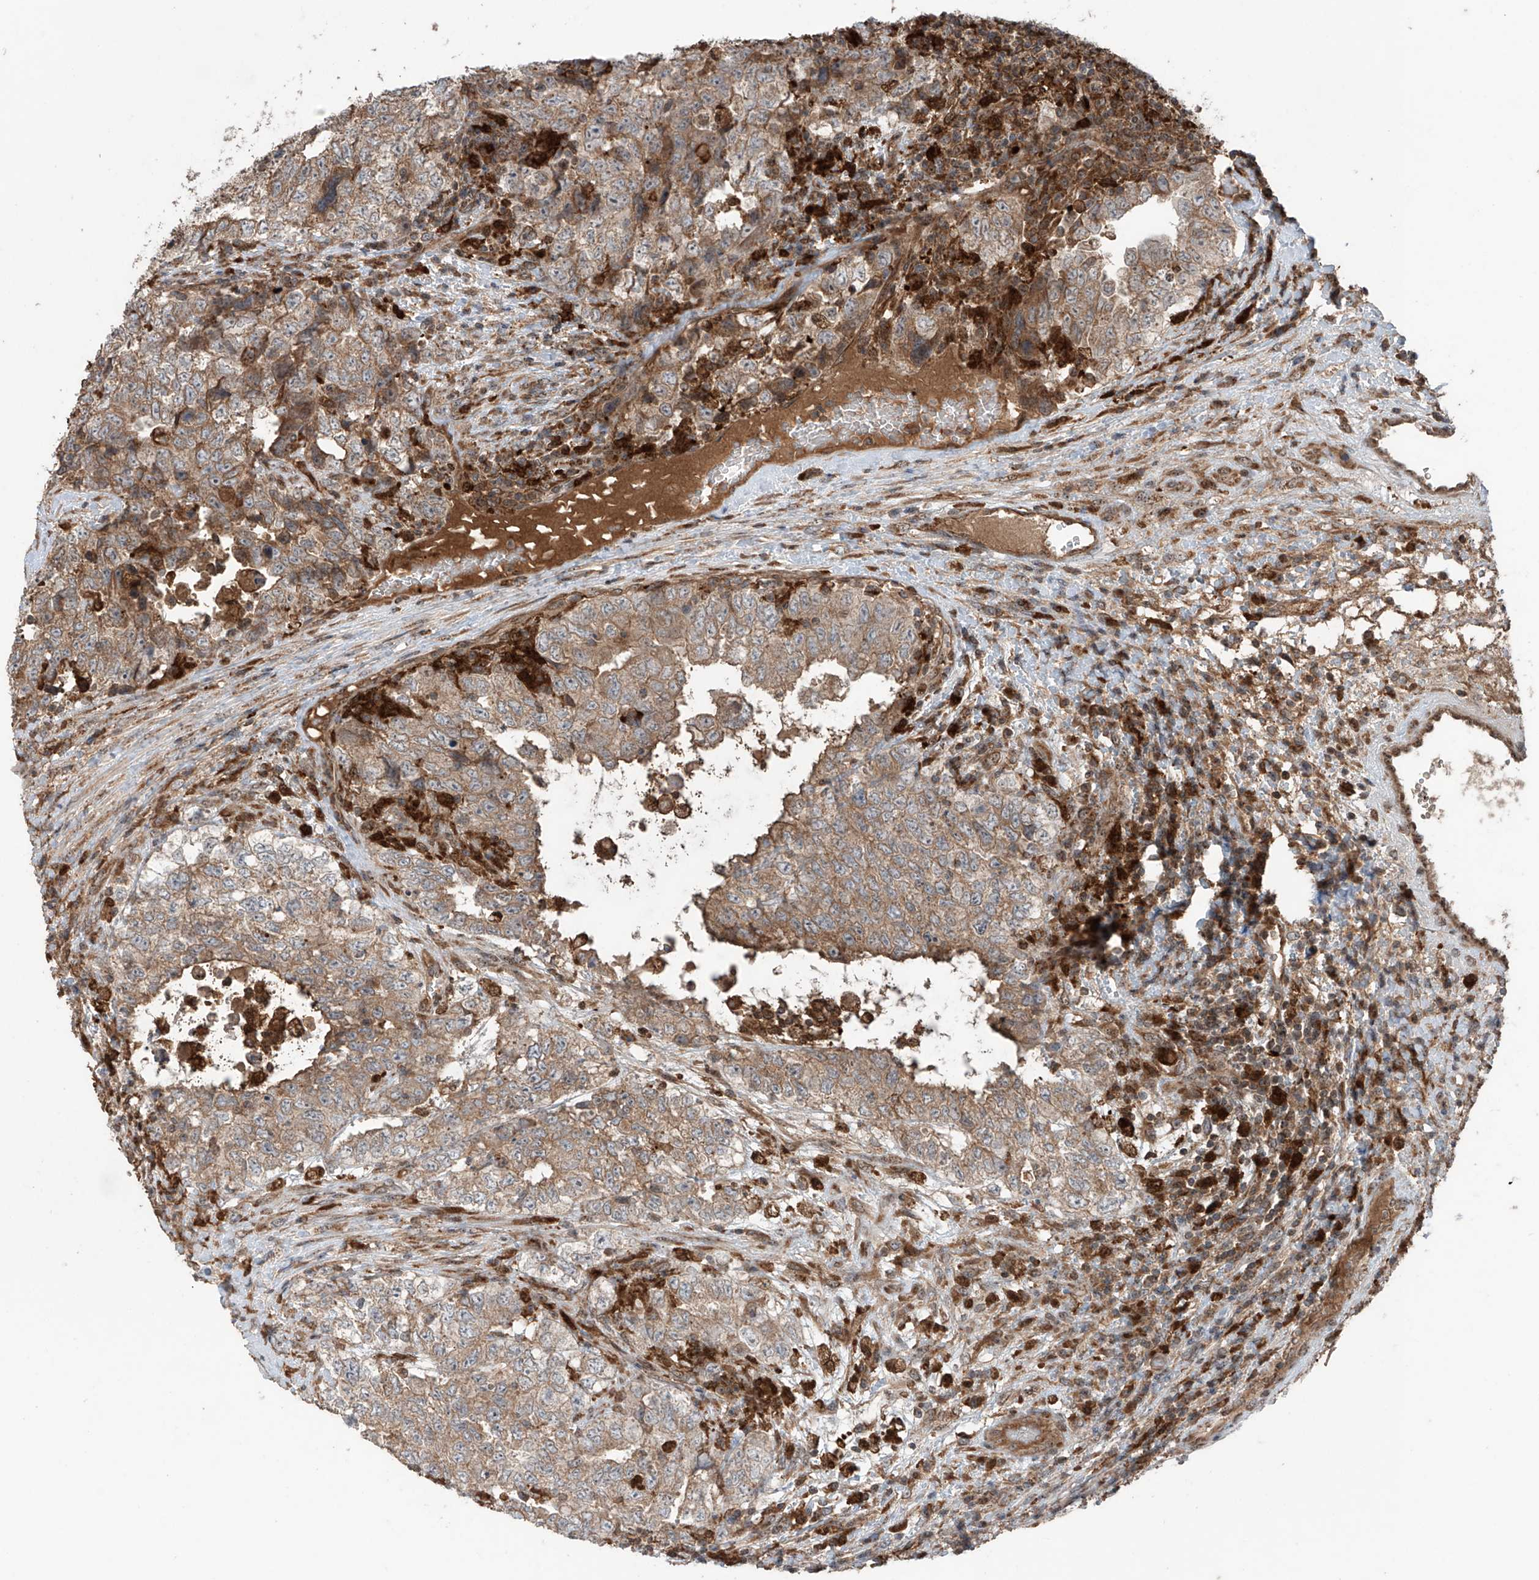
{"staining": {"intensity": "weak", "quantity": ">75%", "location": "cytoplasmic/membranous"}, "tissue": "testis cancer", "cell_type": "Tumor cells", "image_type": "cancer", "snomed": [{"axis": "morphology", "description": "Carcinoma, Embryonal, NOS"}, {"axis": "topography", "description": "Testis"}], "caption": "The photomicrograph reveals immunohistochemical staining of testis cancer. There is weak cytoplasmic/membranous staining is identified in about >75% of tumor cells.", "gene": "SAMD3", "patient": {"sex": "male", "age": 37}}